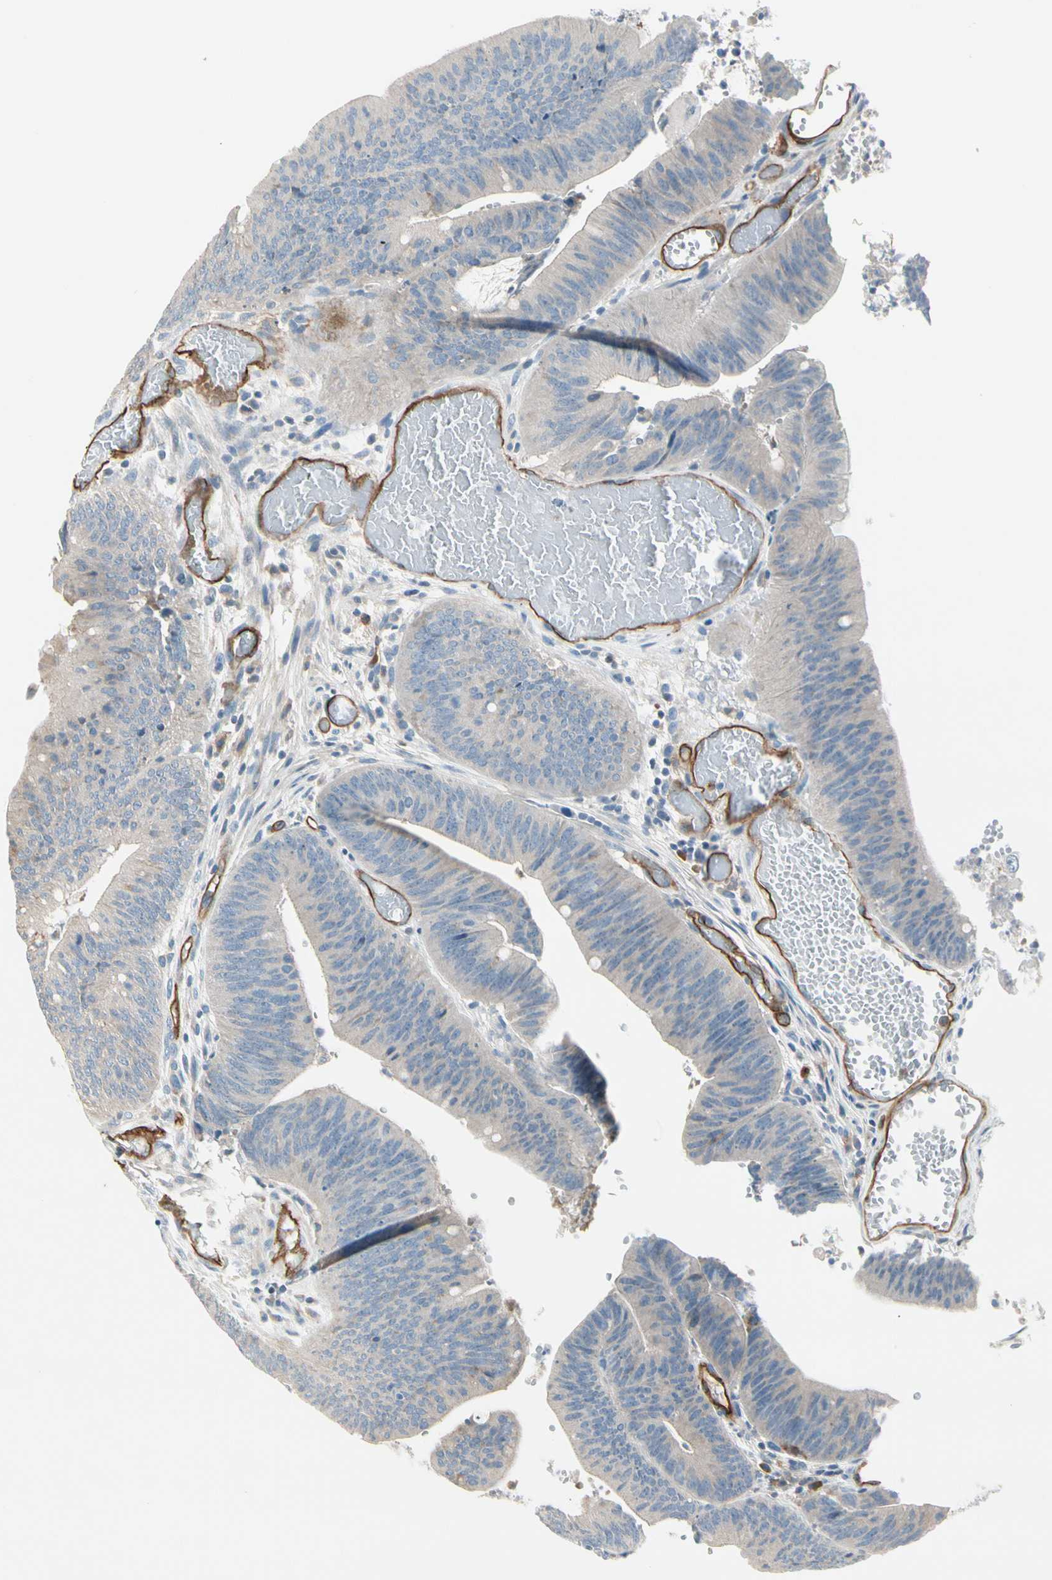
{"staining": {"intensity": "negative", "quantity": "none", "location": "none"}, "tissue": "colorectal cancer", "cell_type": "Tumor cells", "image_type": "cancer", "snomed": [{"axis": "morphology", "description": "Adenocarcinoma, NOS"}, {"axis": "topography", "description": "Rectum"}], "caption": "DAB immunohistochemical staining of colorectal cancer reveals no significant expression in tumor cells.", "gene": "CD93", "patient": {"sex": "female", "age": 66}}